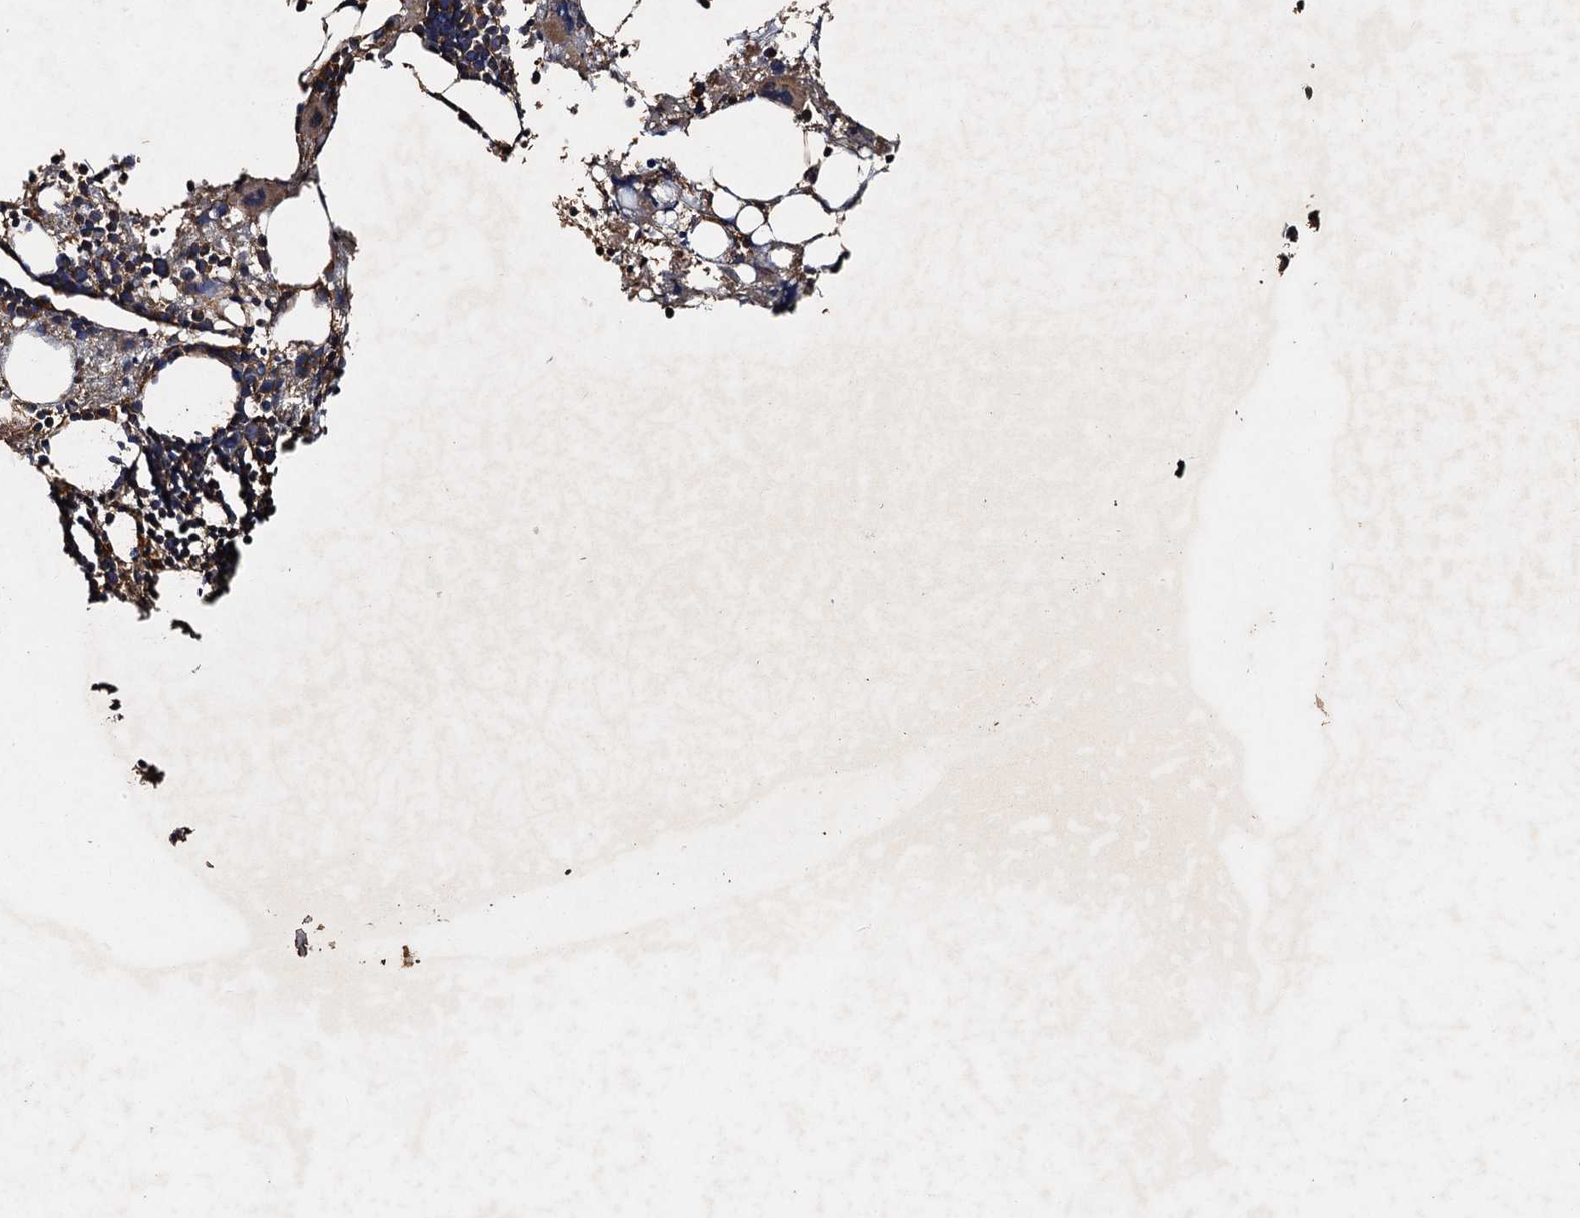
{"staining": {"intensity": "moderate", "quantity": "25%-75%", "location": "cytoplasmic/membranous"}, "tissue": "bone marrow", "cell_type": "Hematopoietic cells", "image_type": "normal", "snomed": [{"axis": "morphology", "description": "Normal tissue, NOS"}, {"axis": "topography", "description": "Bone marrow"}], "caption": "Bone marrow stained for a protein (brown) reveals moderate cytoplasmic/membranous positive expression in approximately 25%-75% of hematopoietic cells.", "gene": "NDUFA13", "patient": {"sex": "female", "age": 52}}